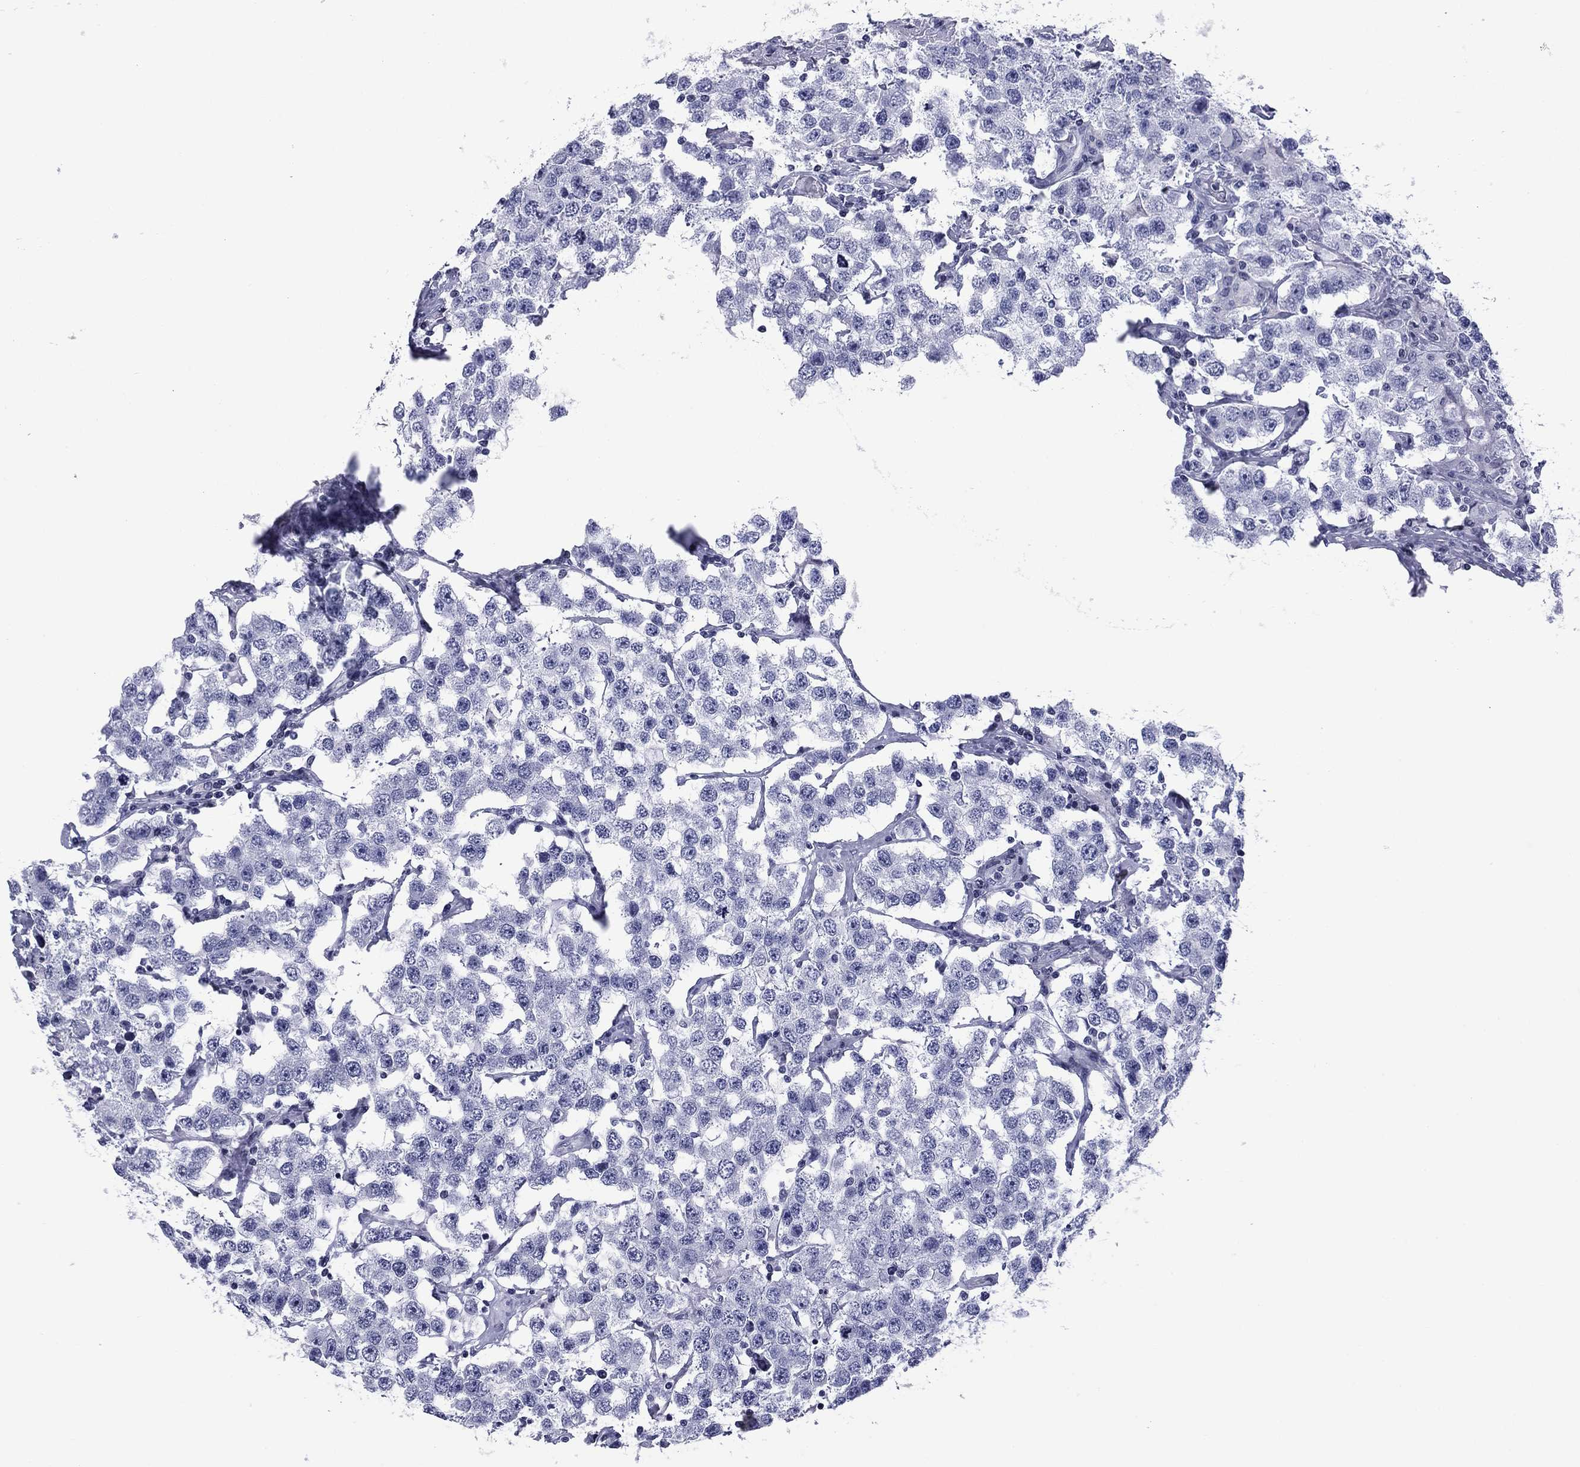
{"staining": {"intensity": "negative", "quantity": "none", "location": "none"}, "tissue": "testis cancer", "cell_type": "Tumor cells", "image_type": "cancer", "snomed": [{"axis": "morphology", "description": "Seminoma, NOS"}, {"axis": "topography", "description": "Testis"}], "caption": "Seminoma (testis) was stained to show a protein in brown. There is no significant expression in tumor cells. (DAB IHC with hematoxylin counter stain).", "gene": "CCDC144A", "patient": {"sex": "male", "age": 52}}